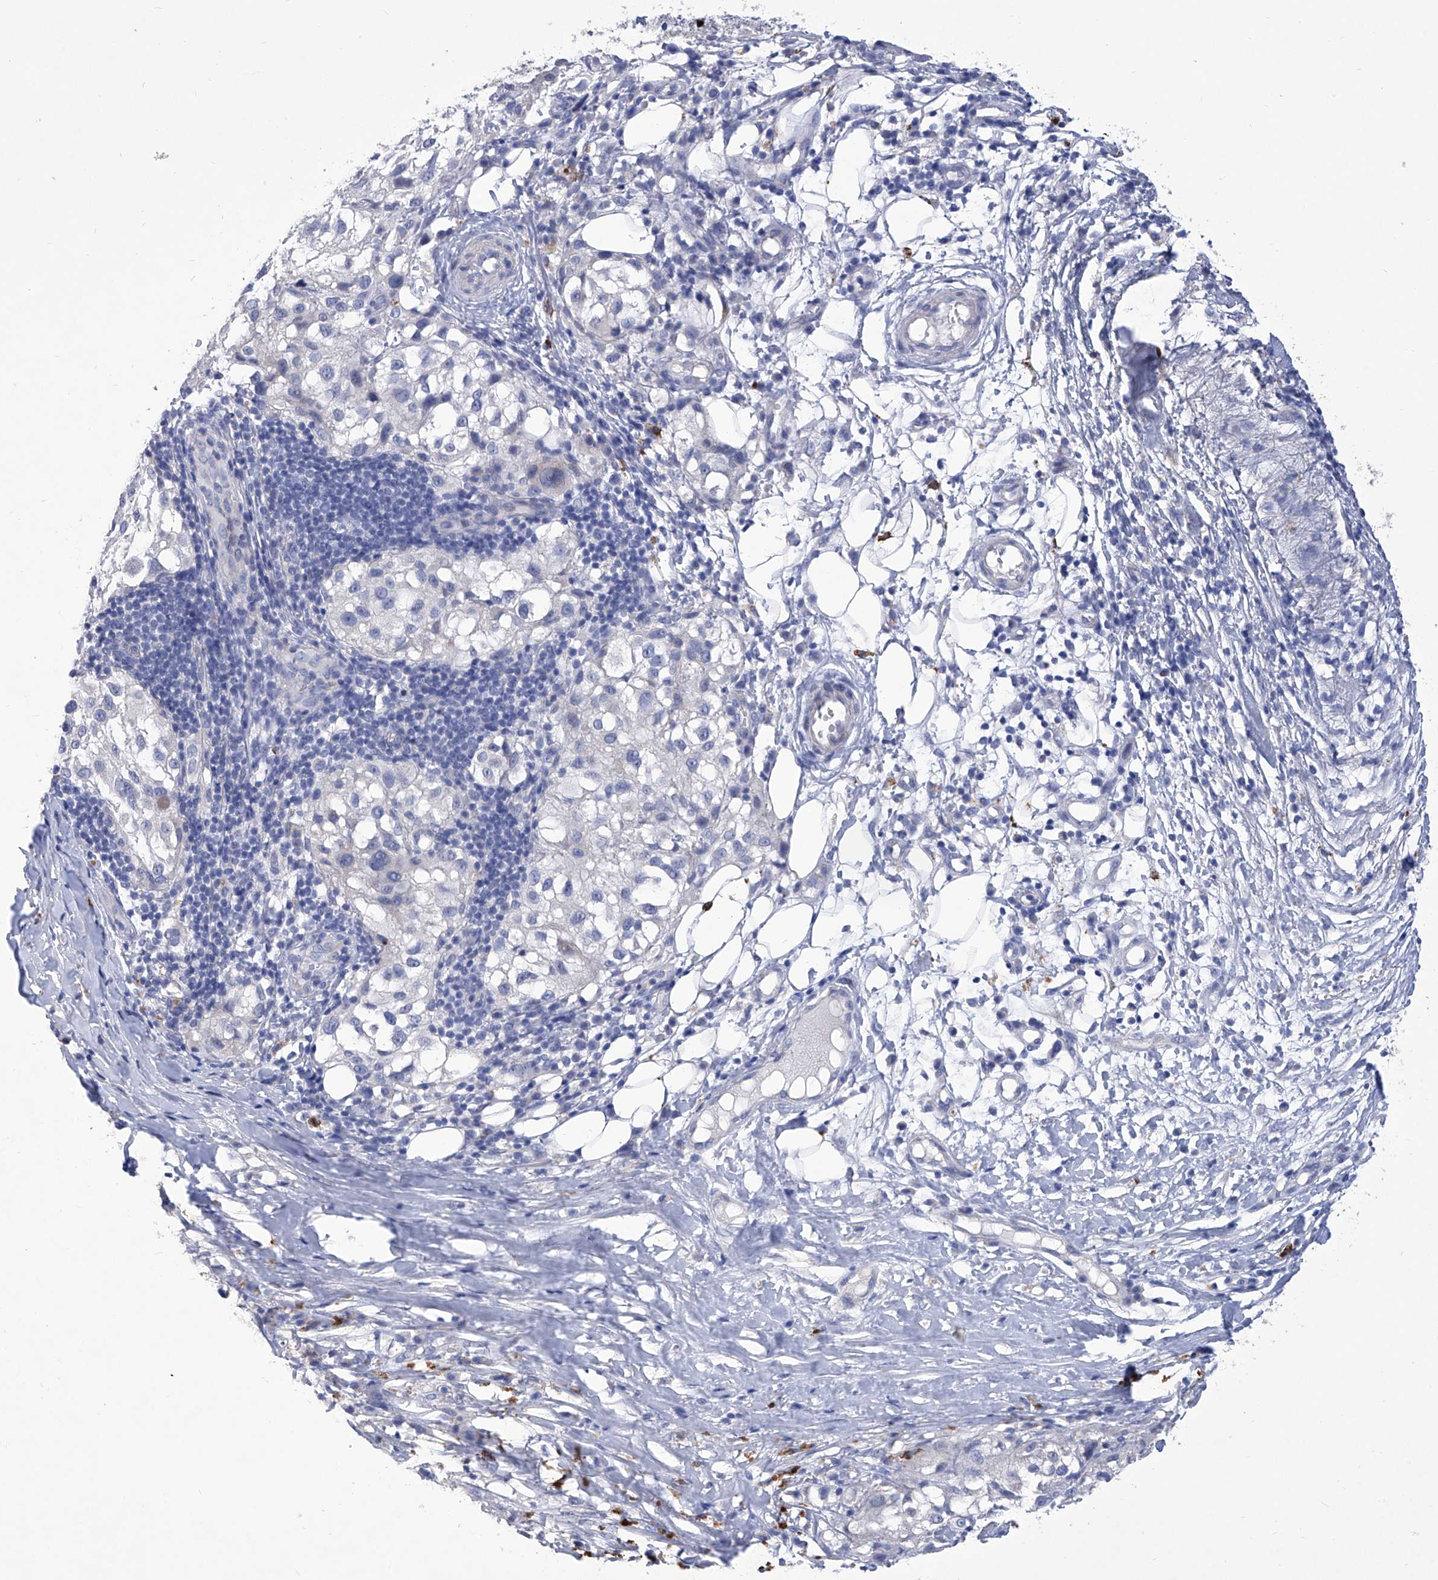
{"staining": {"intensity": "negative", "quantity": "none", "location": "none"}, "tissue": "melanoma", "cell_type": "Tumor cells", "image_type": "cancer", "snomed": [{"axis": "morphology", "description": "Necrosis, NOS"}, {"axis": "morphology", "description": "Malignant melanoma, NOS"}, {"axis": "topography", "description": "Skin"}], "caption": "This is a photomicrograph of IHC staining of melanoma, which shows no positivity in tumor cells. Brightfield microscopy of immunohistochemistry stained with DAB (3,3'-diaminobenzidine) (brown) and hematoxylin (blue), captured at high magnification.", "gene": "IFNL2", "patient": {"sex": "female", "age": 87}}